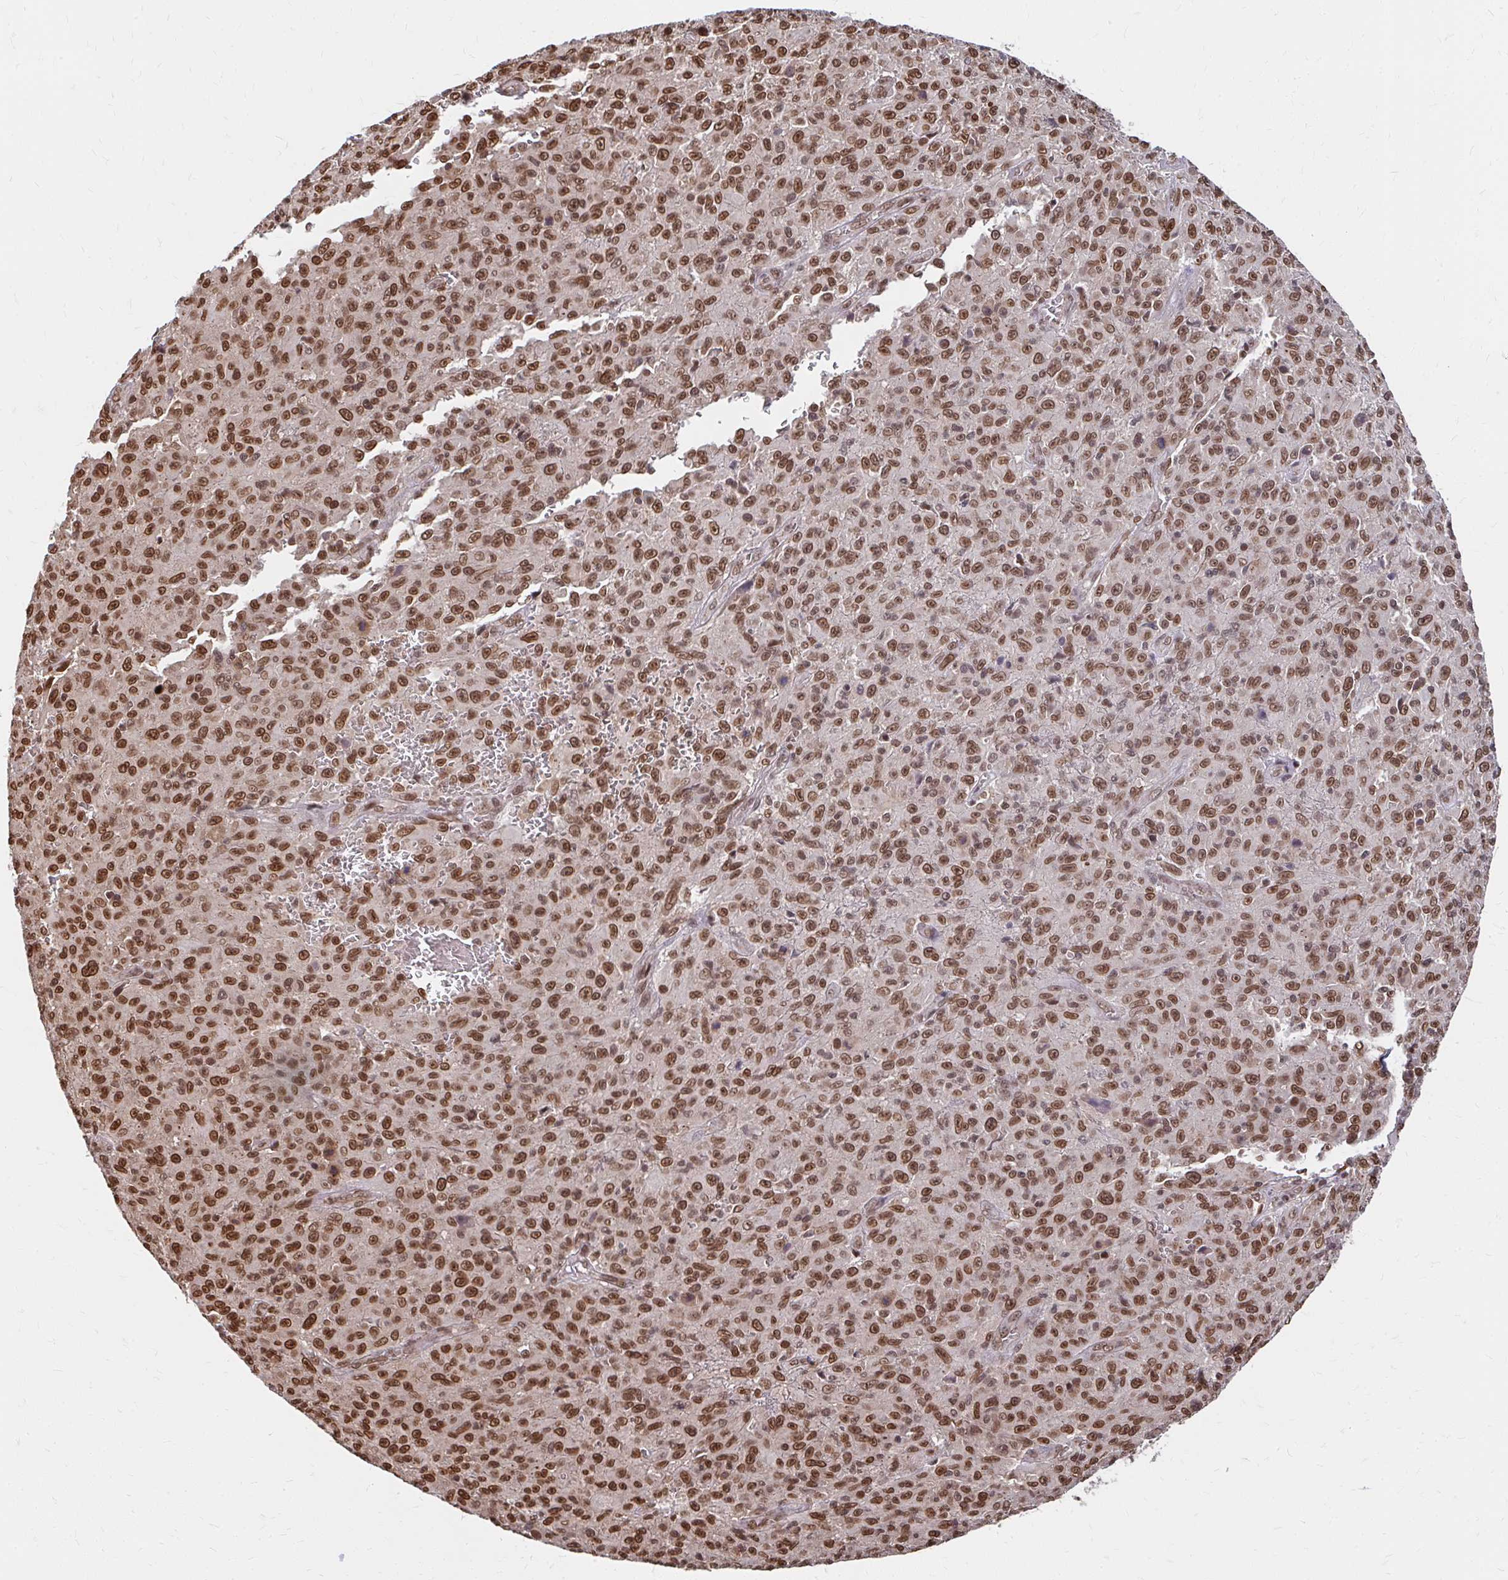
{"staining": {"intensity": "moderate", "quantity": ">75%", "location": "cytoplasmic/membranous,nuclear"}, "tissue": "melanoma", "cell_type": "Tumor cells", "image_type": "cancer", "snomed": [{"axis": "morphology", "description": "Malignant melanoma, NOS"}, {"axis": "topography", "description": "Skin"}], "caption": "The image demonstrates a brown stain indicating the presence of a protein in the cytoplasmic/membranous and nuclear of tumor cells in malignant melanoma.", "gene": "XPO1", "patient": {"sex": "male", "age": 46}}